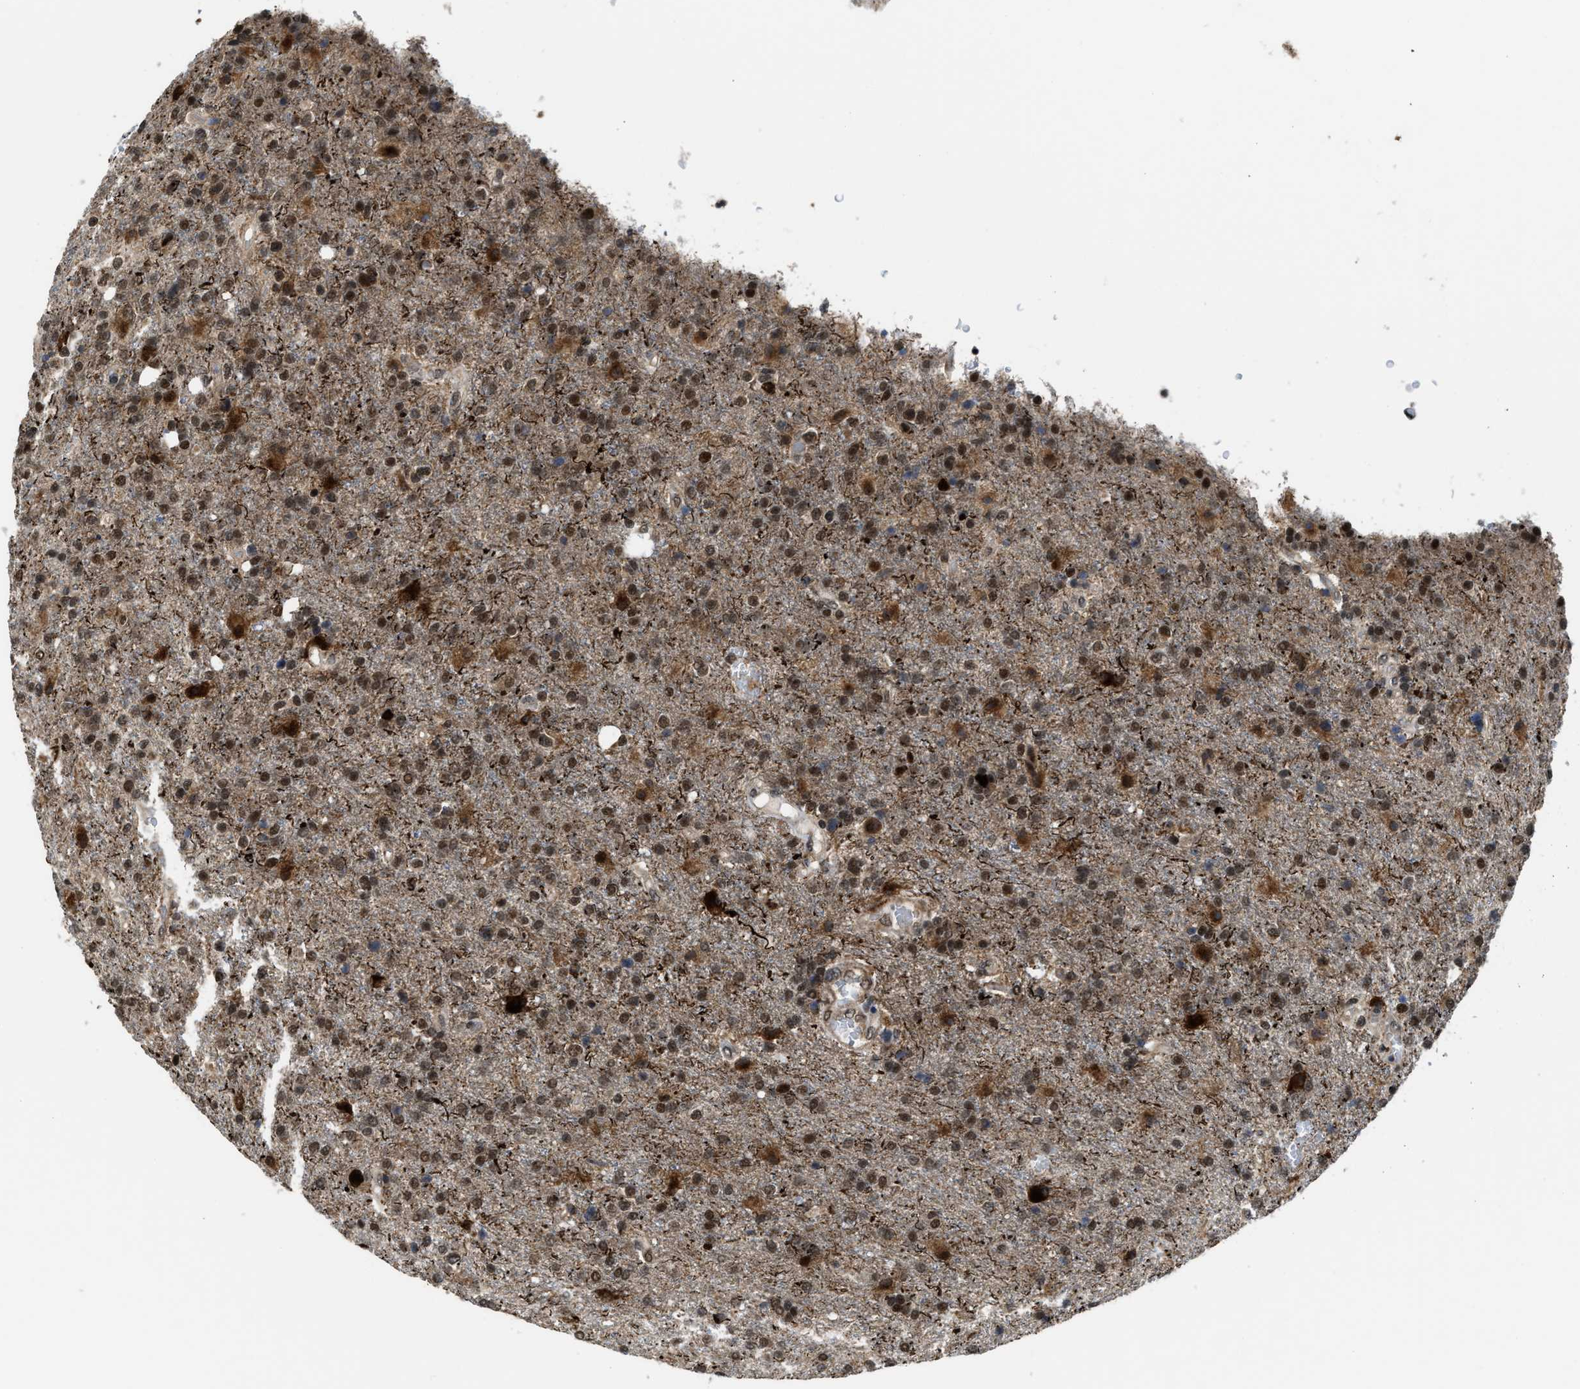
{"staining": {"intensity": "moderate", "quantity": ">75%", "location": "nuclear"}, "tissue": "glioma", "cell_type": "Tumor cells", "image_type": "cancer", "snomed": [{"axis": "morphology", "description": "Glioma, malignant, High grade"}, {"axis": "topography", "description": "Brain"}], "caption": "Malignant glioma (high-grade) stained for a protein demonstrates moderate nuclear positivity in tumor cells. (DAB (3,3'-diaminobenzidine) IHC with brightfield microscopy, high magnification).", "gene": "ZNF250", "patient": {"sex": "male", "age": 72}}